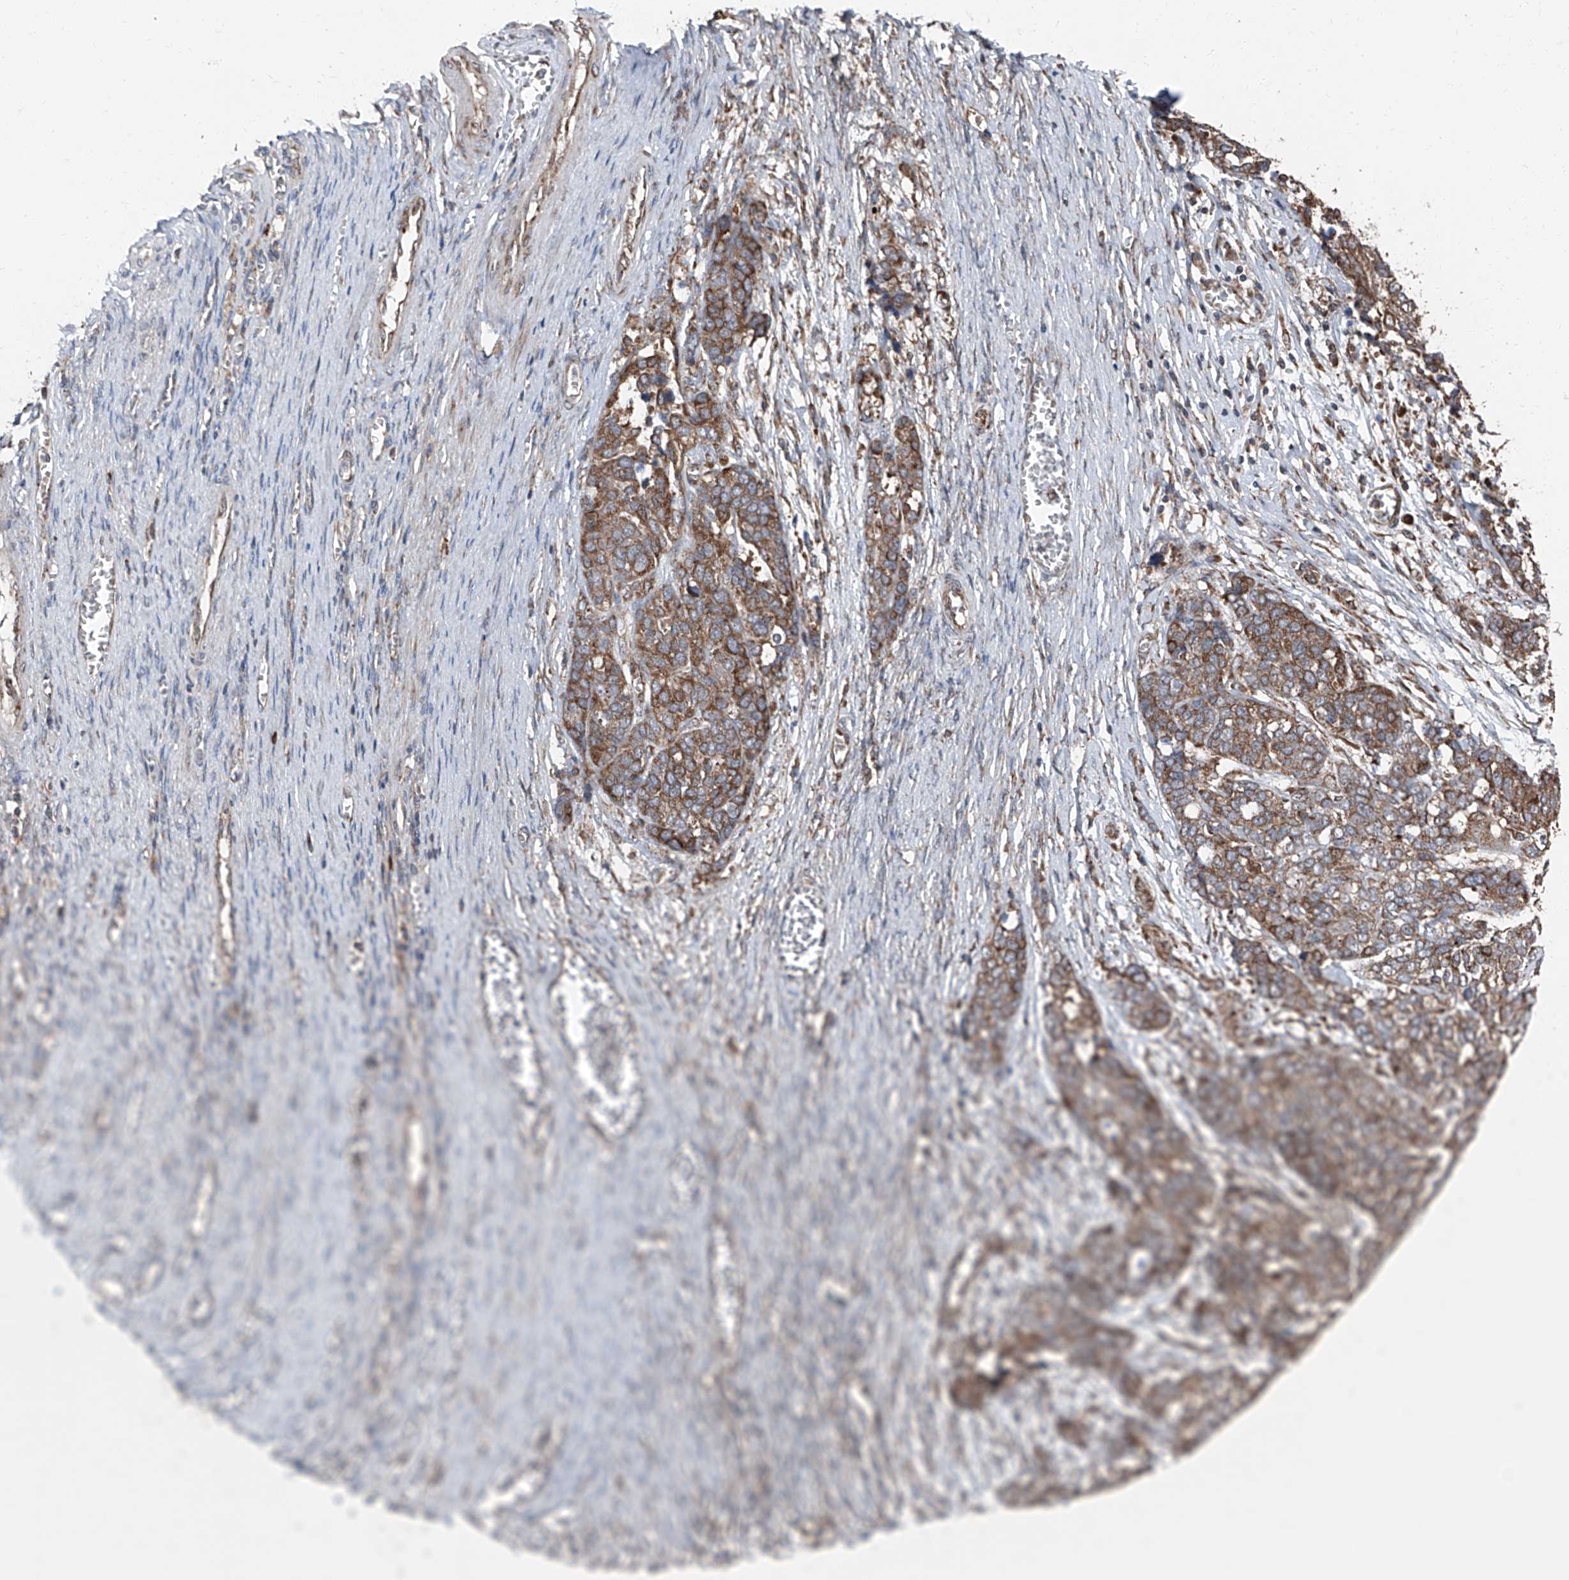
{"staining": {"intensity": "moderate", "quantity": ">75%", "location": "cytoplasmic/membranous"}, "tissue": "ovarian cancer", "cell_type": "Tumor cells", "image_type": "cancer", "snomed": [{"axis": "morphology", "description": "Cystadenocarcinoma, serous, NOS"}, {"axis": "topography", "description": "Ovary"}], "caption": "Serous cystadenocarcinoma (ovarian) stained with a brown dye displays moderate cytoplasmic/membranous positive positivity in approximately >75% of tumor cells.", "gene": "LIMK1", "patient": {"sex": "female", "age": 44}}